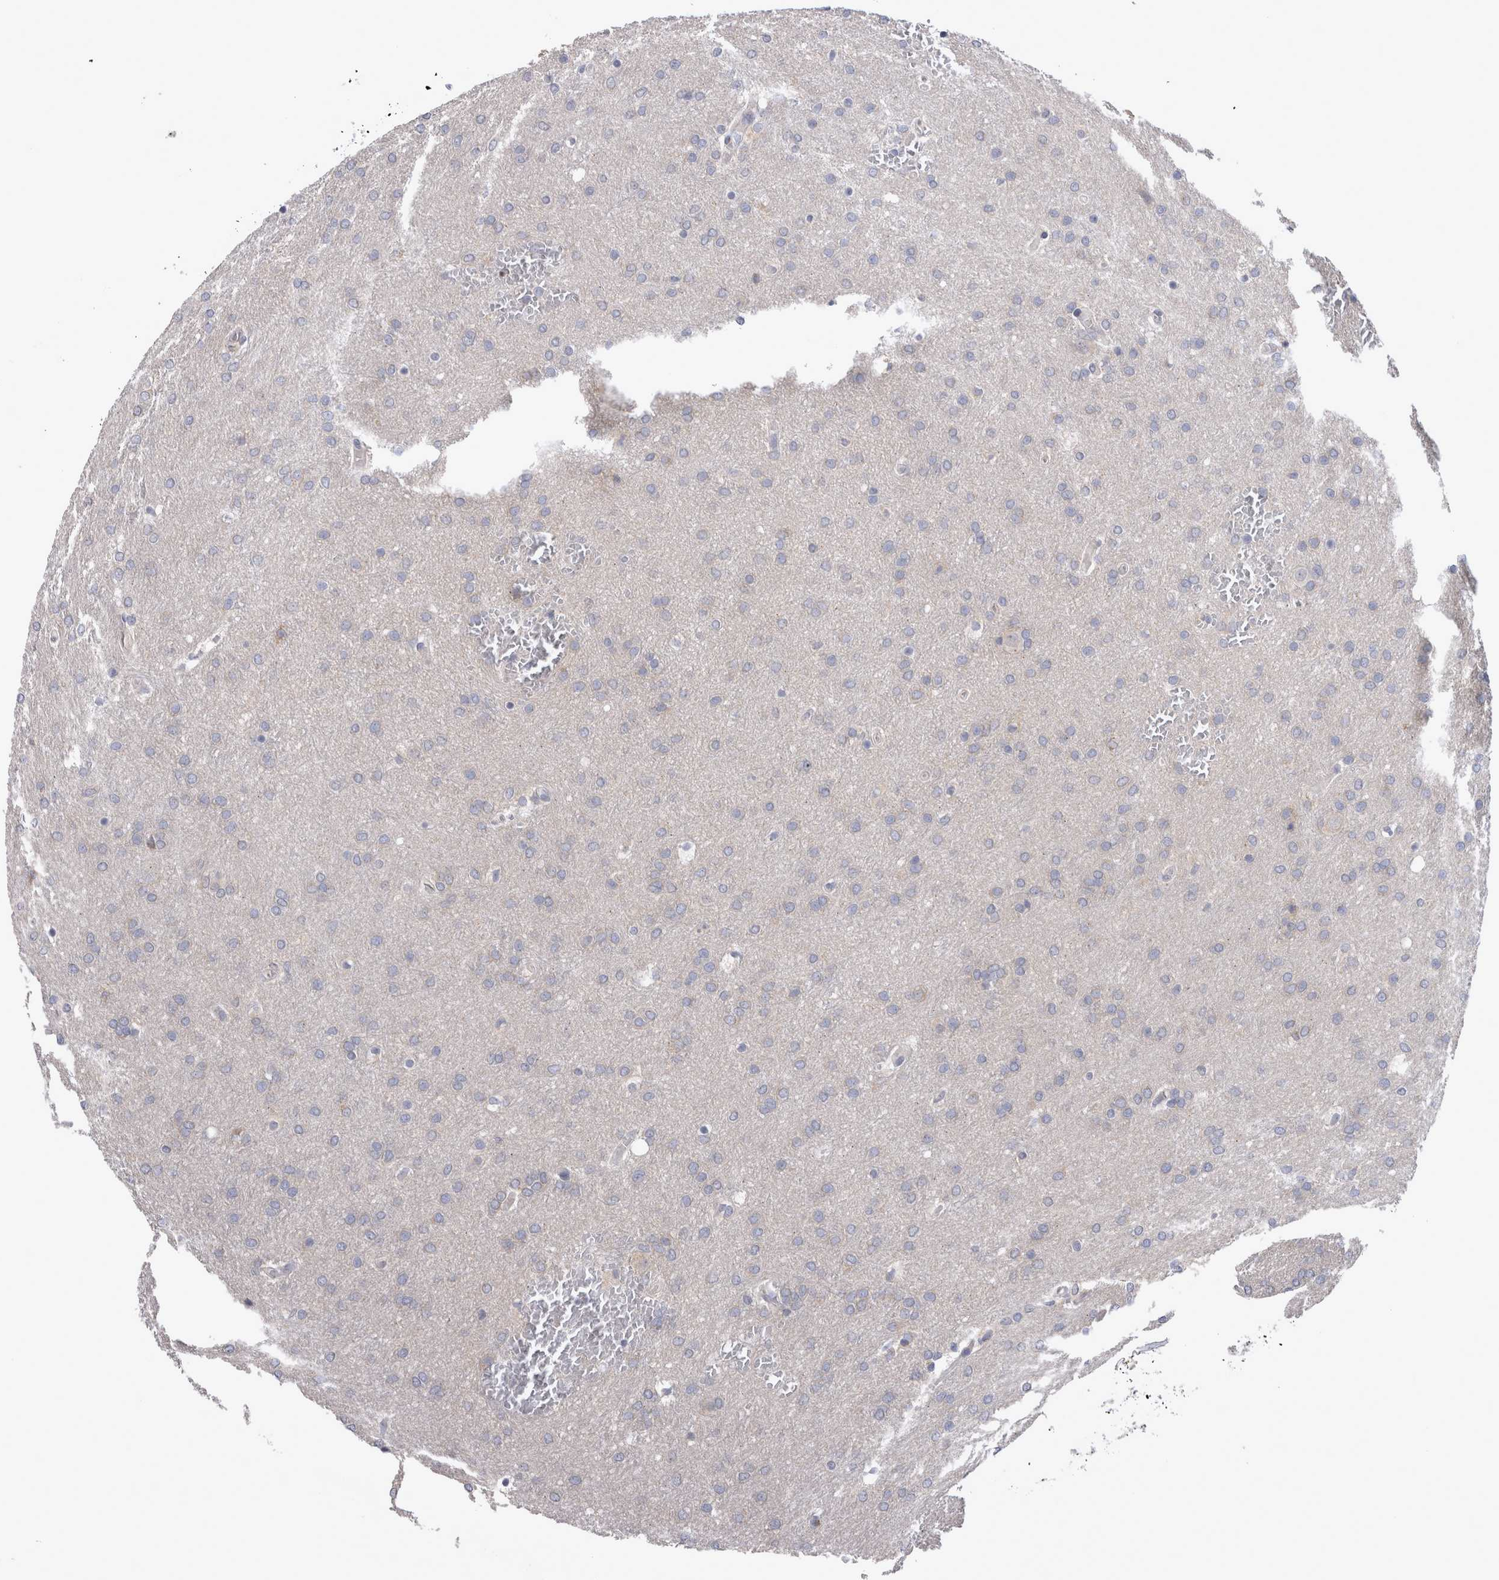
{"staining": {"intensity": "negative", "quantity": "none", "location": "none"}, "tissue": "glioma", "cell_type": "Tumor cells", "image_type": "cancer", "snomed": [{"axis": "morphology", "description": "Glioma, malignant, Low grade"}, {"axis": "topography", "description": "Brain"}], "caption": "Immunohistochemistry photomicrograph of glioma stained for a protein (brown), which exhibits no positivity in tumor cells.", "gene": "LRRC40", "patient": {"sex": "female", "age": 37}}